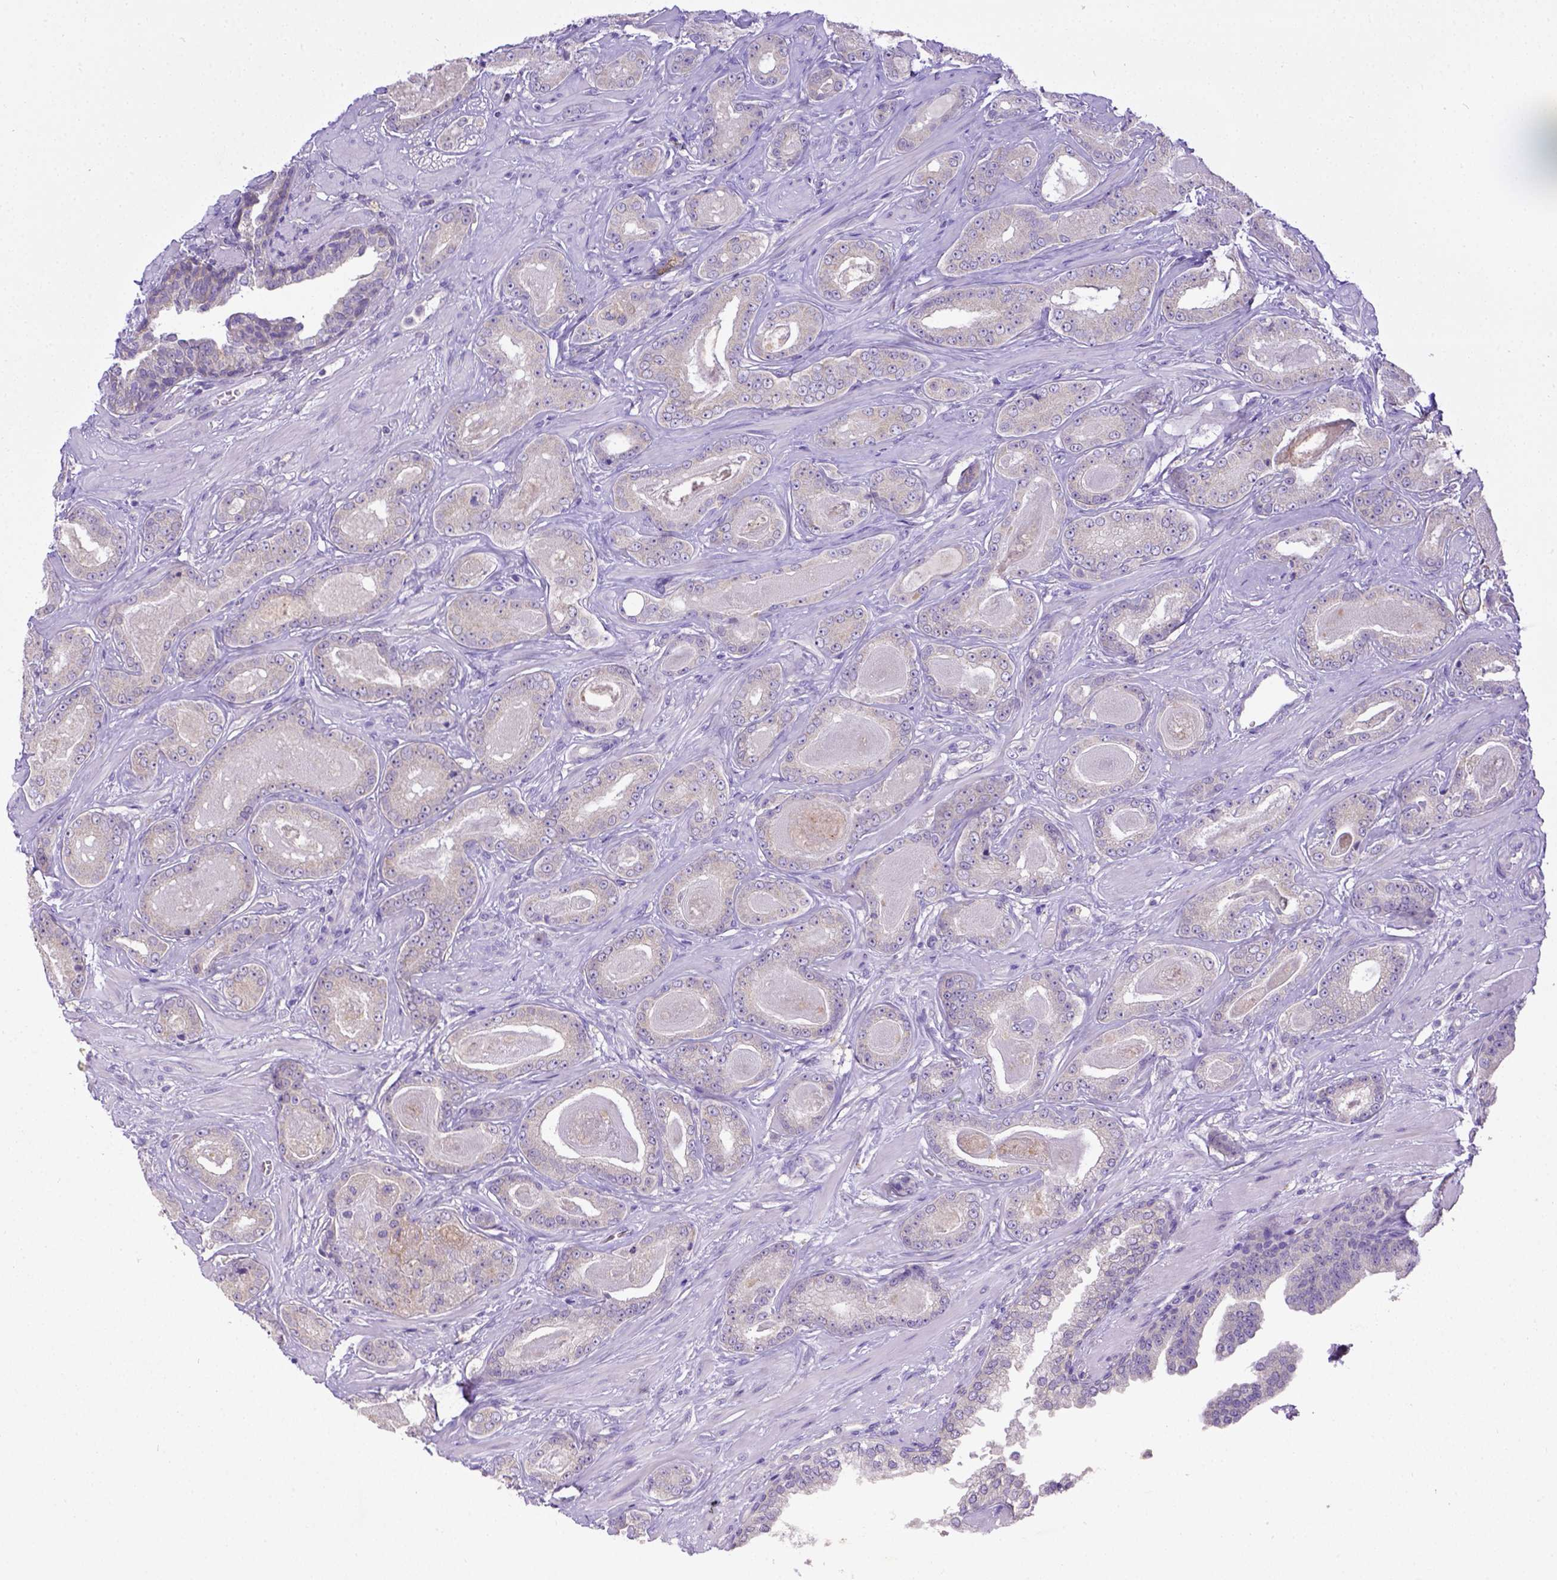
{"staining": {"intensity": "negative", "quantity": "none", "location": "none"}, "tissue": "prostate cancer", "cell_type": "Tumor cells", "image_type": "cancer", "snomed": [{"axis": "morphology", "description": "Adenocarcinoma, Low grade"}, {"axis": "topography", "description": "Prostate"}], "caption": "Tumor cells are negative for brown protein staining in low-grade adenocarcinoma (prostate).", "gene": "CD40", "patient": {"sex": "male", "age": 61}}